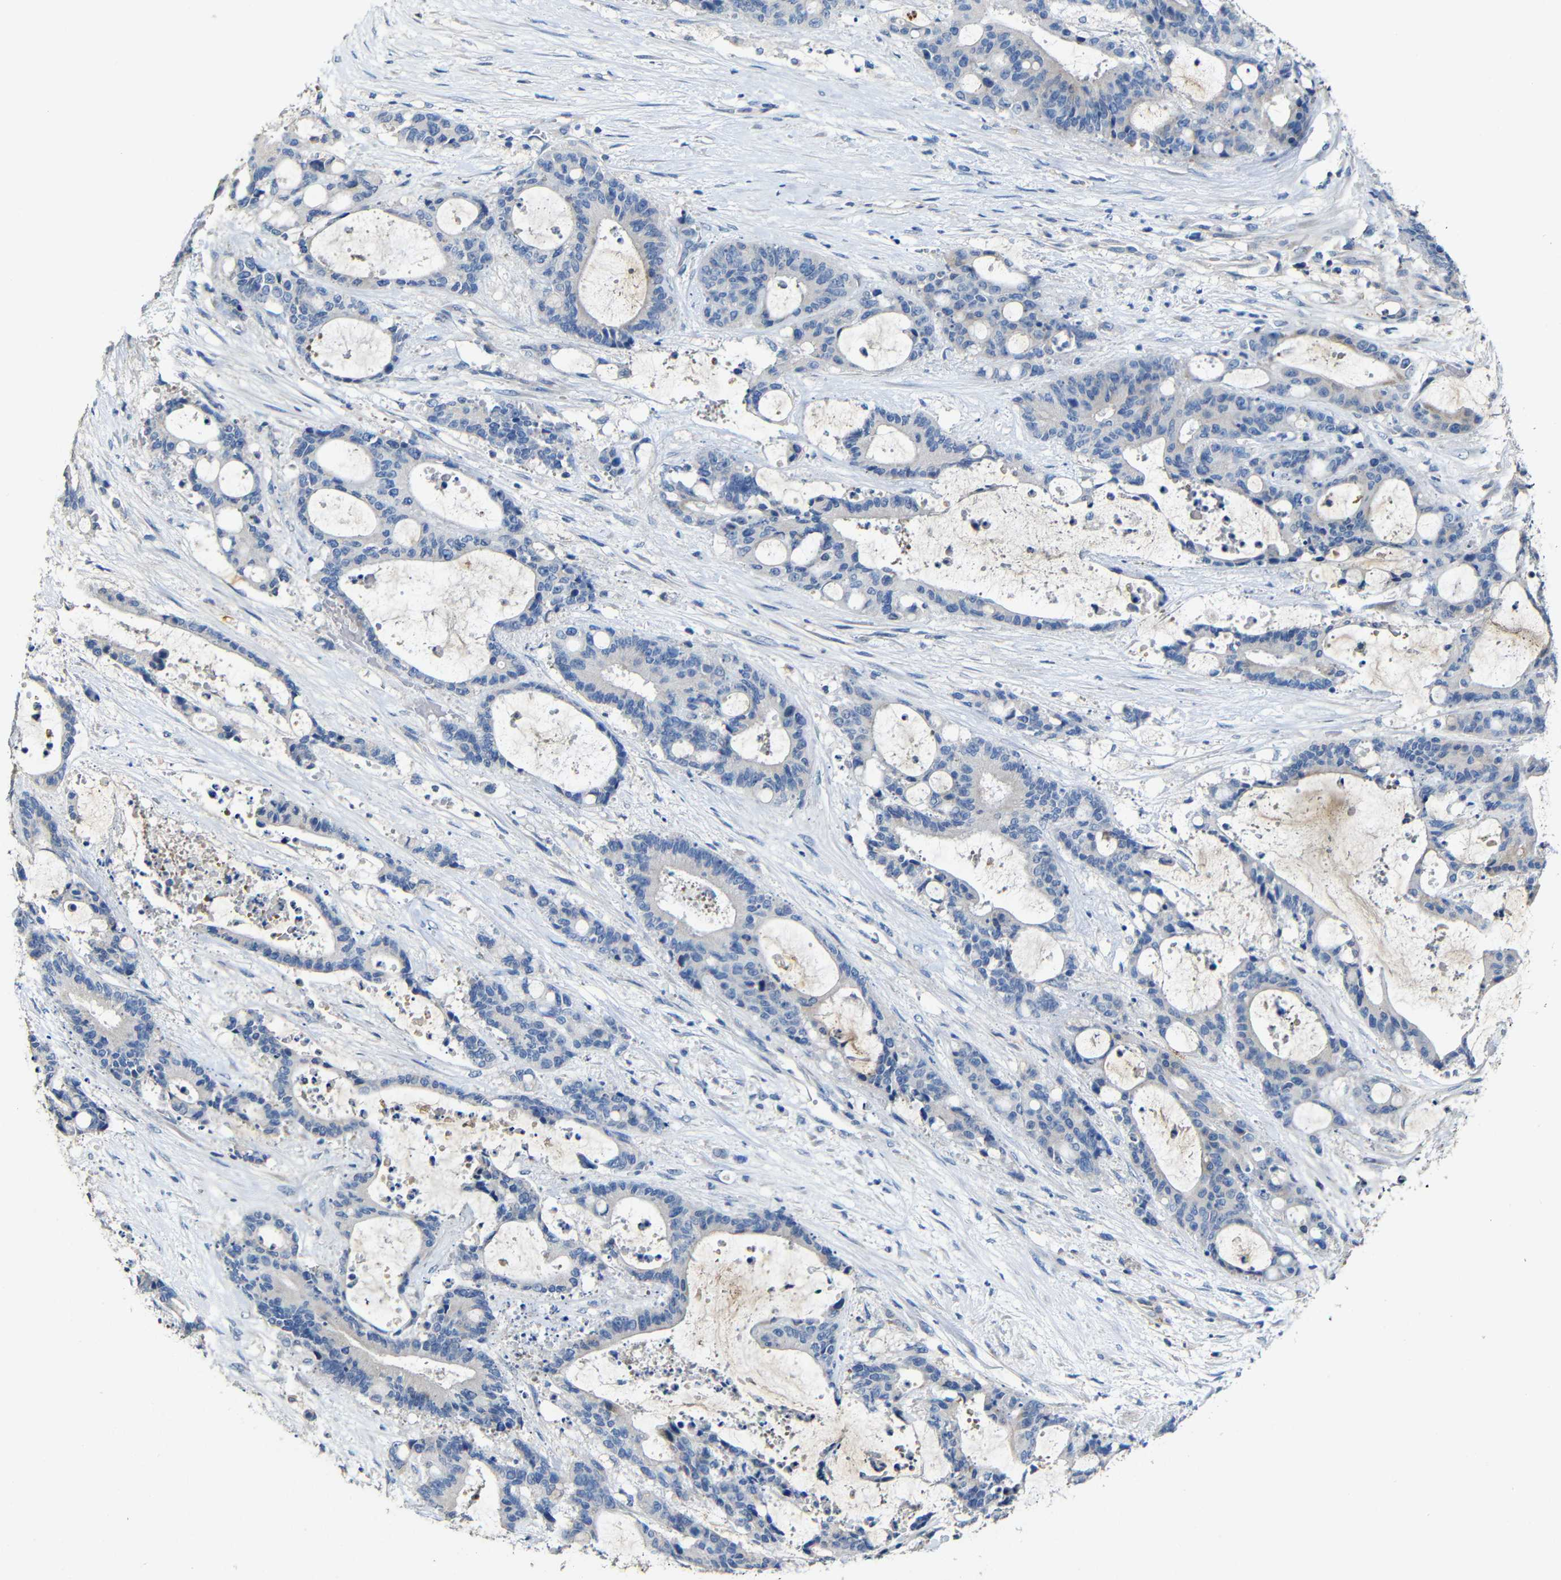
{"staining": {"intensity": "negative", "quantity": "none", "location": "none"}, "tissue": "liver cancer", "cell_type": "Tumor cells", "image_type": "cancer", "snomed": [{"axis": "morphology", "description": "Normal tissue, NOS"}, {"axis": "morphology", "description": "Cholangiocarcinoma"}, {"axis": "topography", "description": "Liver"}, {"axis": "topography", "description": "Peripheral nerve tissue"}], "caption": "The histopathology image shows no significant expression in tumor cells of liver cholangiocarcinoma. (Stains: DAB IHC with hematoxylin counter stain, Microscopy: brightfield microscopy at high magnification).", "gene": "ACKR2", "patient": {"sex": "female", "age": 73}}